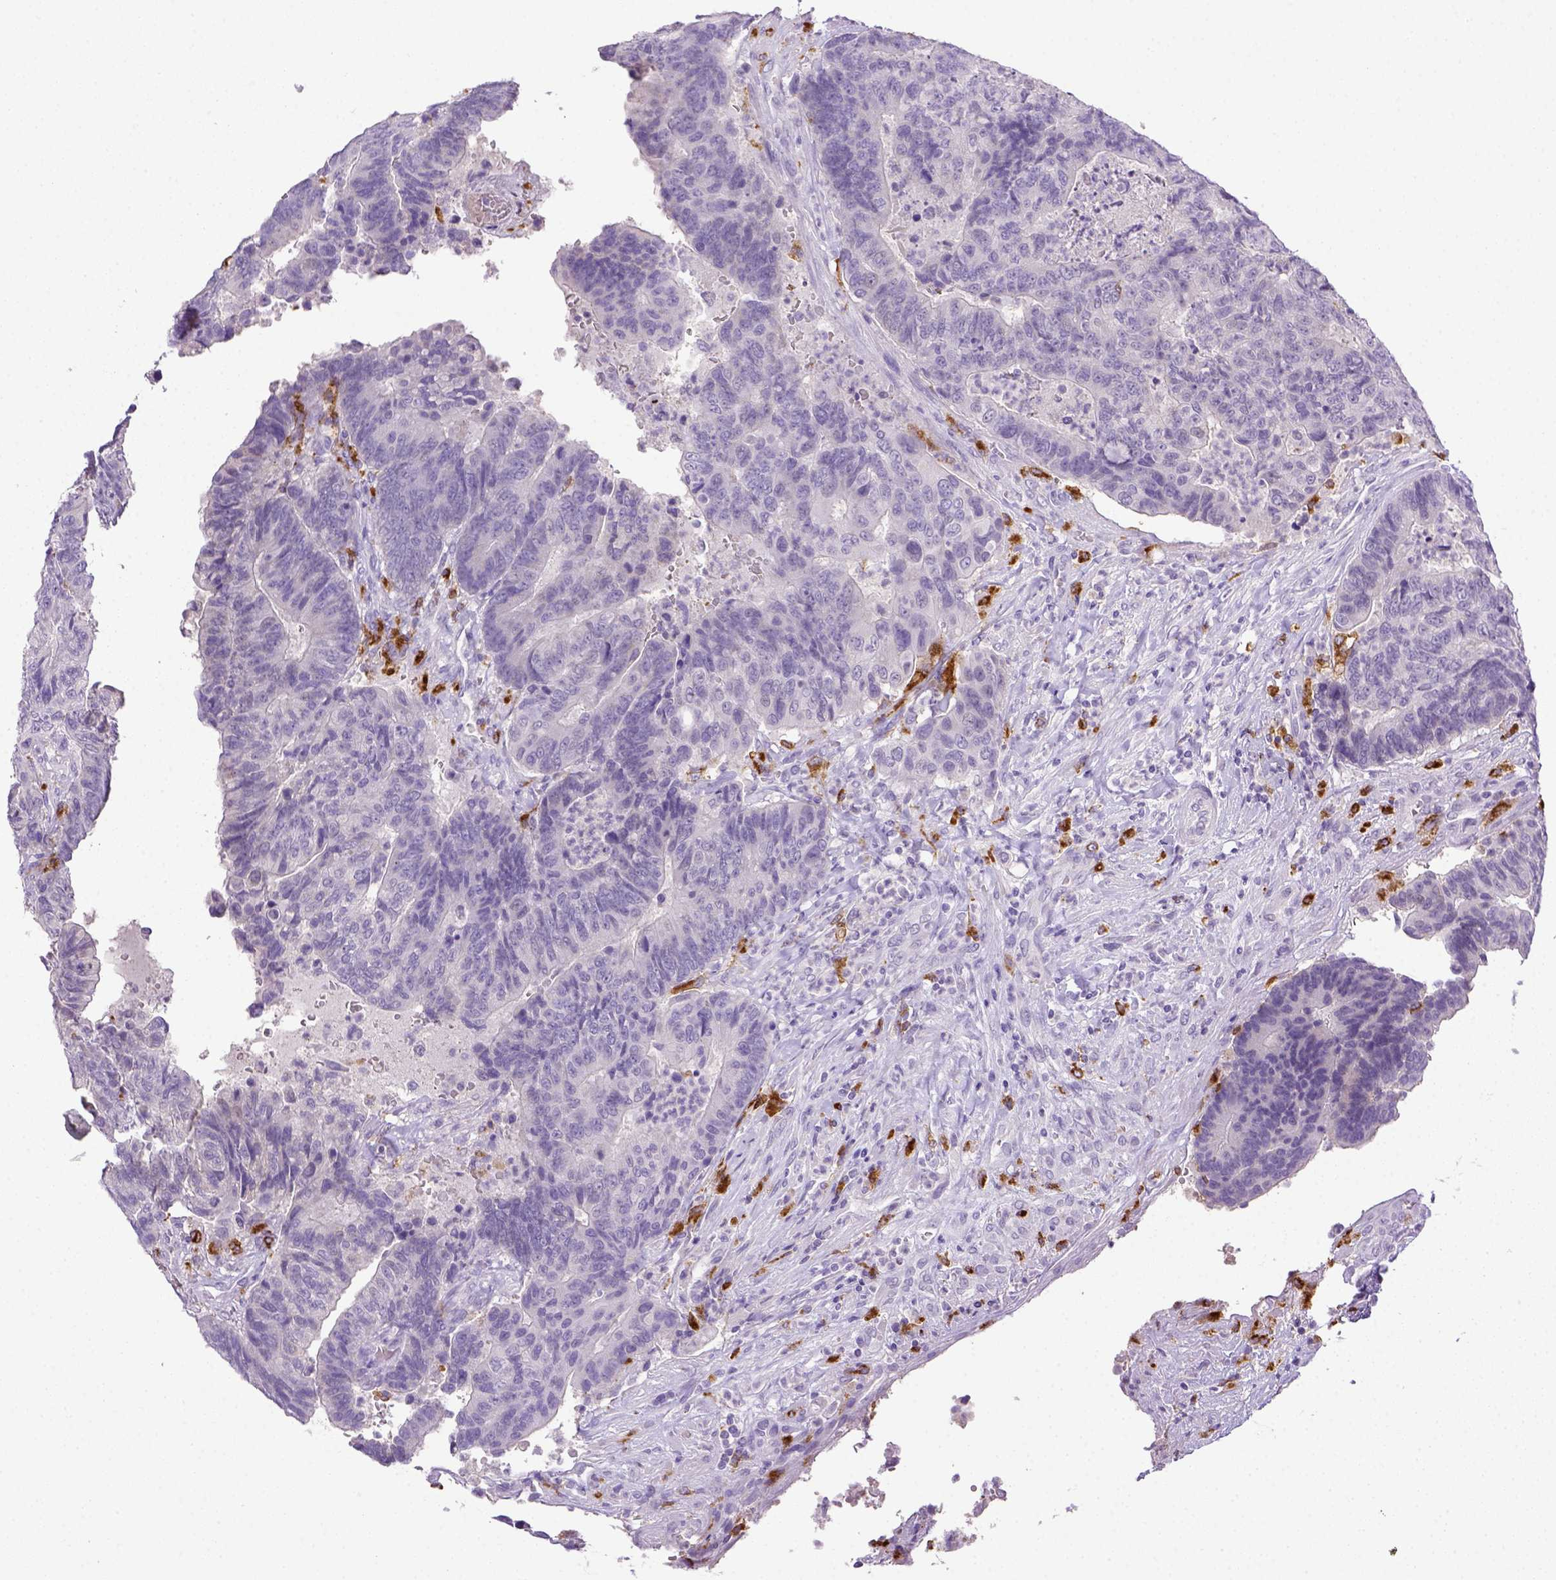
{"staining": {"intensity": "negative", "quantity": "none", "location": "none"}, "tissue": "colorectal cancer", "cell_type": "Tumor cells", "image_type": "cancer", "snomed": [{"axis": "morphology", "description": "Adenocarcinoma, NOS"}, {"axis": "topography", "description": "Colon"}], "caption": "The IHC image has no significant staining in tumor cells of colorectal cancer (adenocarcinoma) tissue. (DAB (3,3'-diaminobenzidine) immunohistochemistry (IHC) visualized using brightfield microscopy, high magnification).", "gene": "CD68", "patient": {"sex": "female", "age": 48}}